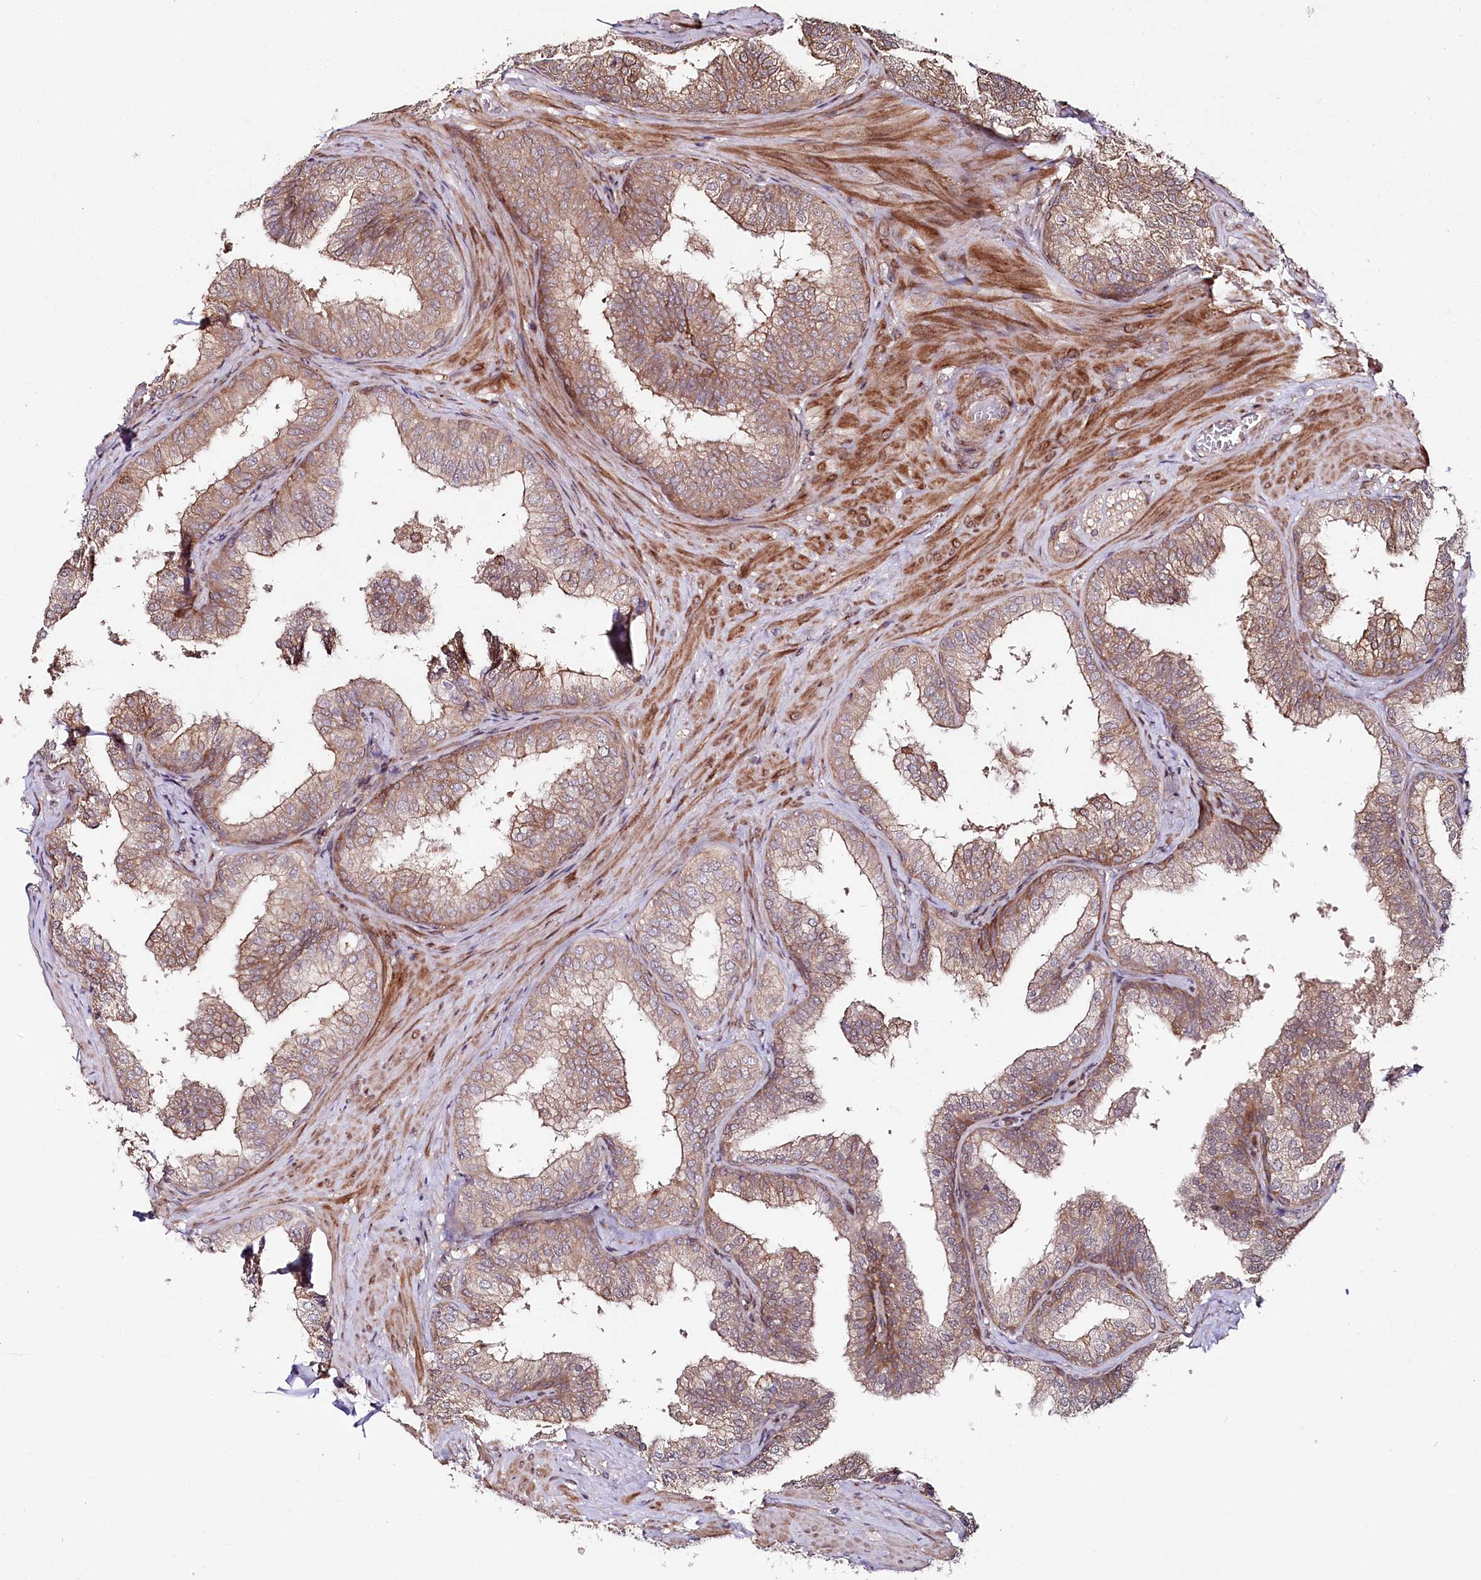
{"staining": {"intensity": "moderate", "quantity": "25%-75%", "location": "cytoplasmic/membranous"}, "tissue": "prostate", "cell_type": "Glandular cells", "image_type": "normal", "snomed": [{"axis": "morphology", "description": "Normal tissue, NOS"}, {"axis": "topography", "description": "Prostate"}], "caption": "Normal prostate demonstrates moderate cytoplasmic/membranous positivity in about 25%-75% of glandular cells, visualized by immunohistochemistry.", "gene": "PHLDB1", "patient": {"sex": "male", "age": 60}}